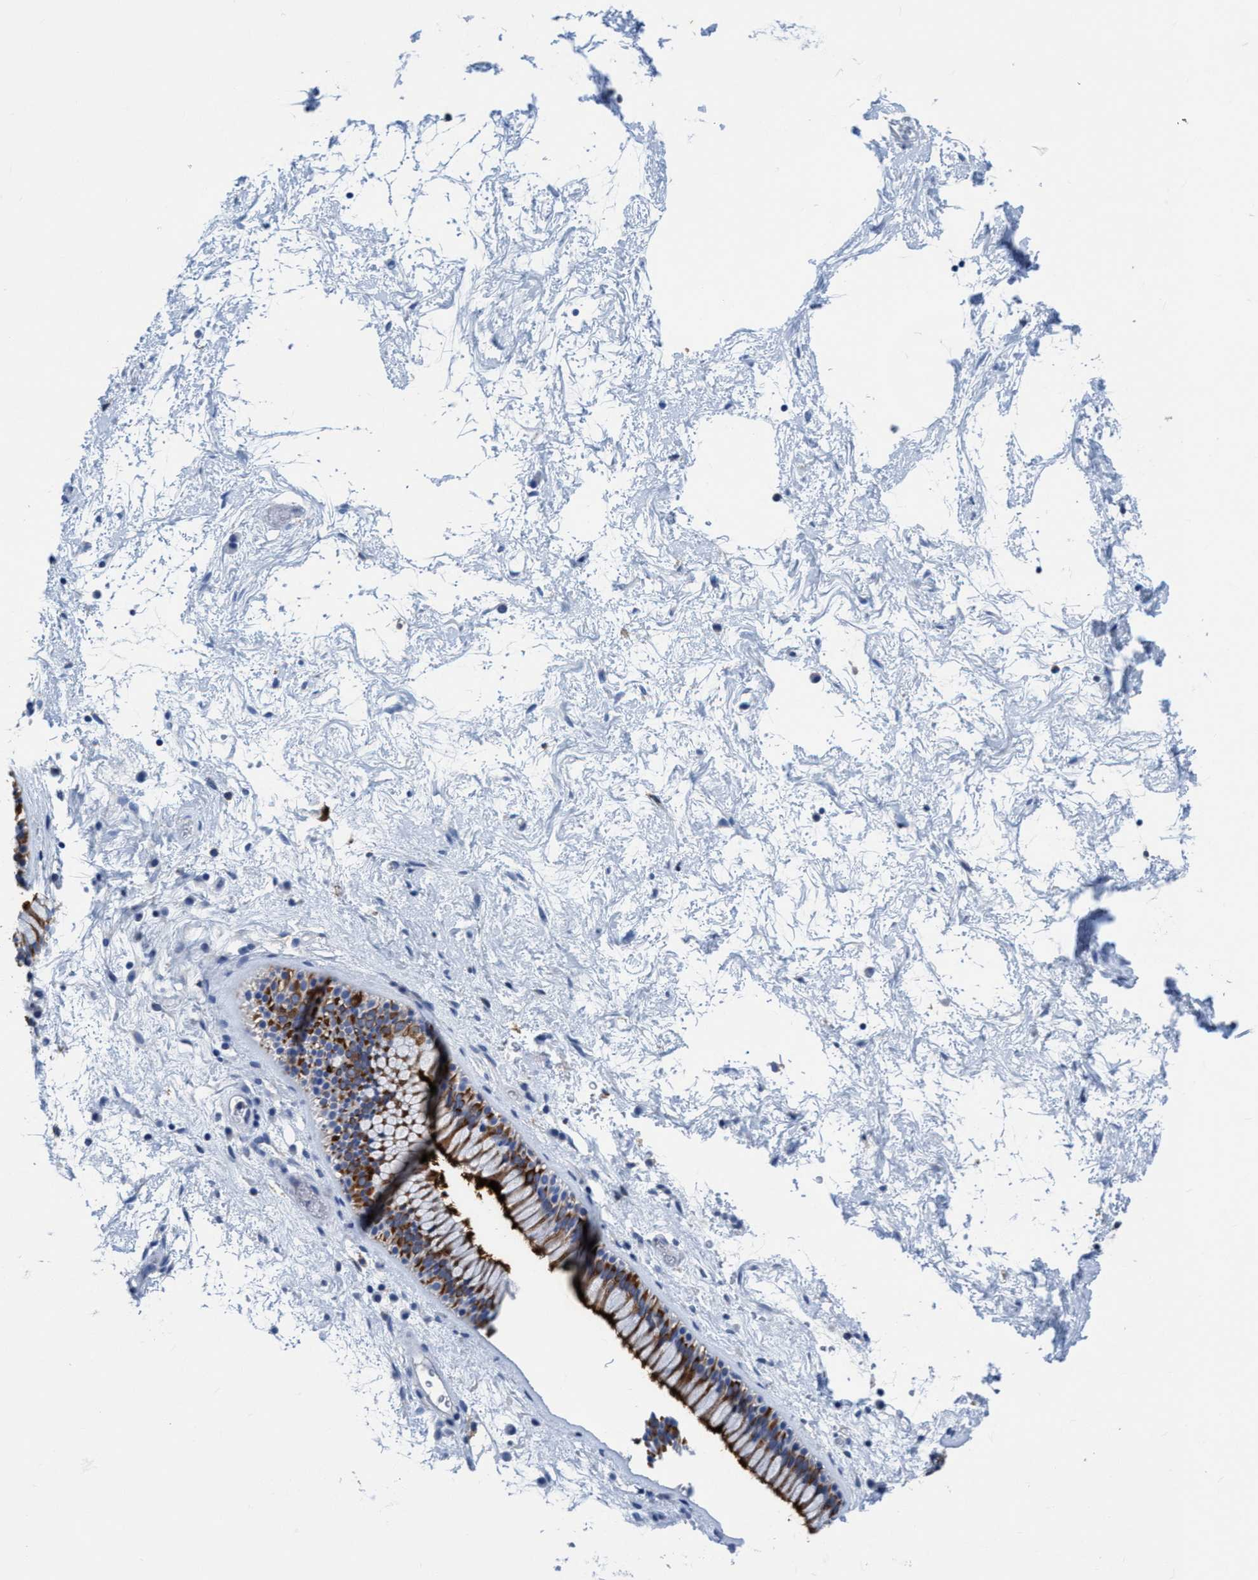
{"staining": {"intensity": "strong", "quantity": "25%-75%", "location": "cytoplasmic/membranous"}, "tissue": "nasopharynx", "cell_type": "Respiratory epithelial cells", "image_type": "normal", "snomed": [{"axis": "morphology", "description": "Normal tissue, NOS"}, {"axis": "morphology", "description": "Inflammation, NOS"}, {"axis": "topography", "description": "Nasopharynx"}], "caption": "Normal nasopharynx was stained to show a protein in brown. There is high levels of strong cytoplasmic/membranous expression in approximately 25%-75% of respiratory epithelial cells. (DAB IHC, brown staining for protein, blue staining for nuclei).", "gene": "DNAI1", "patient": {"sex": "male", "age": 48}}